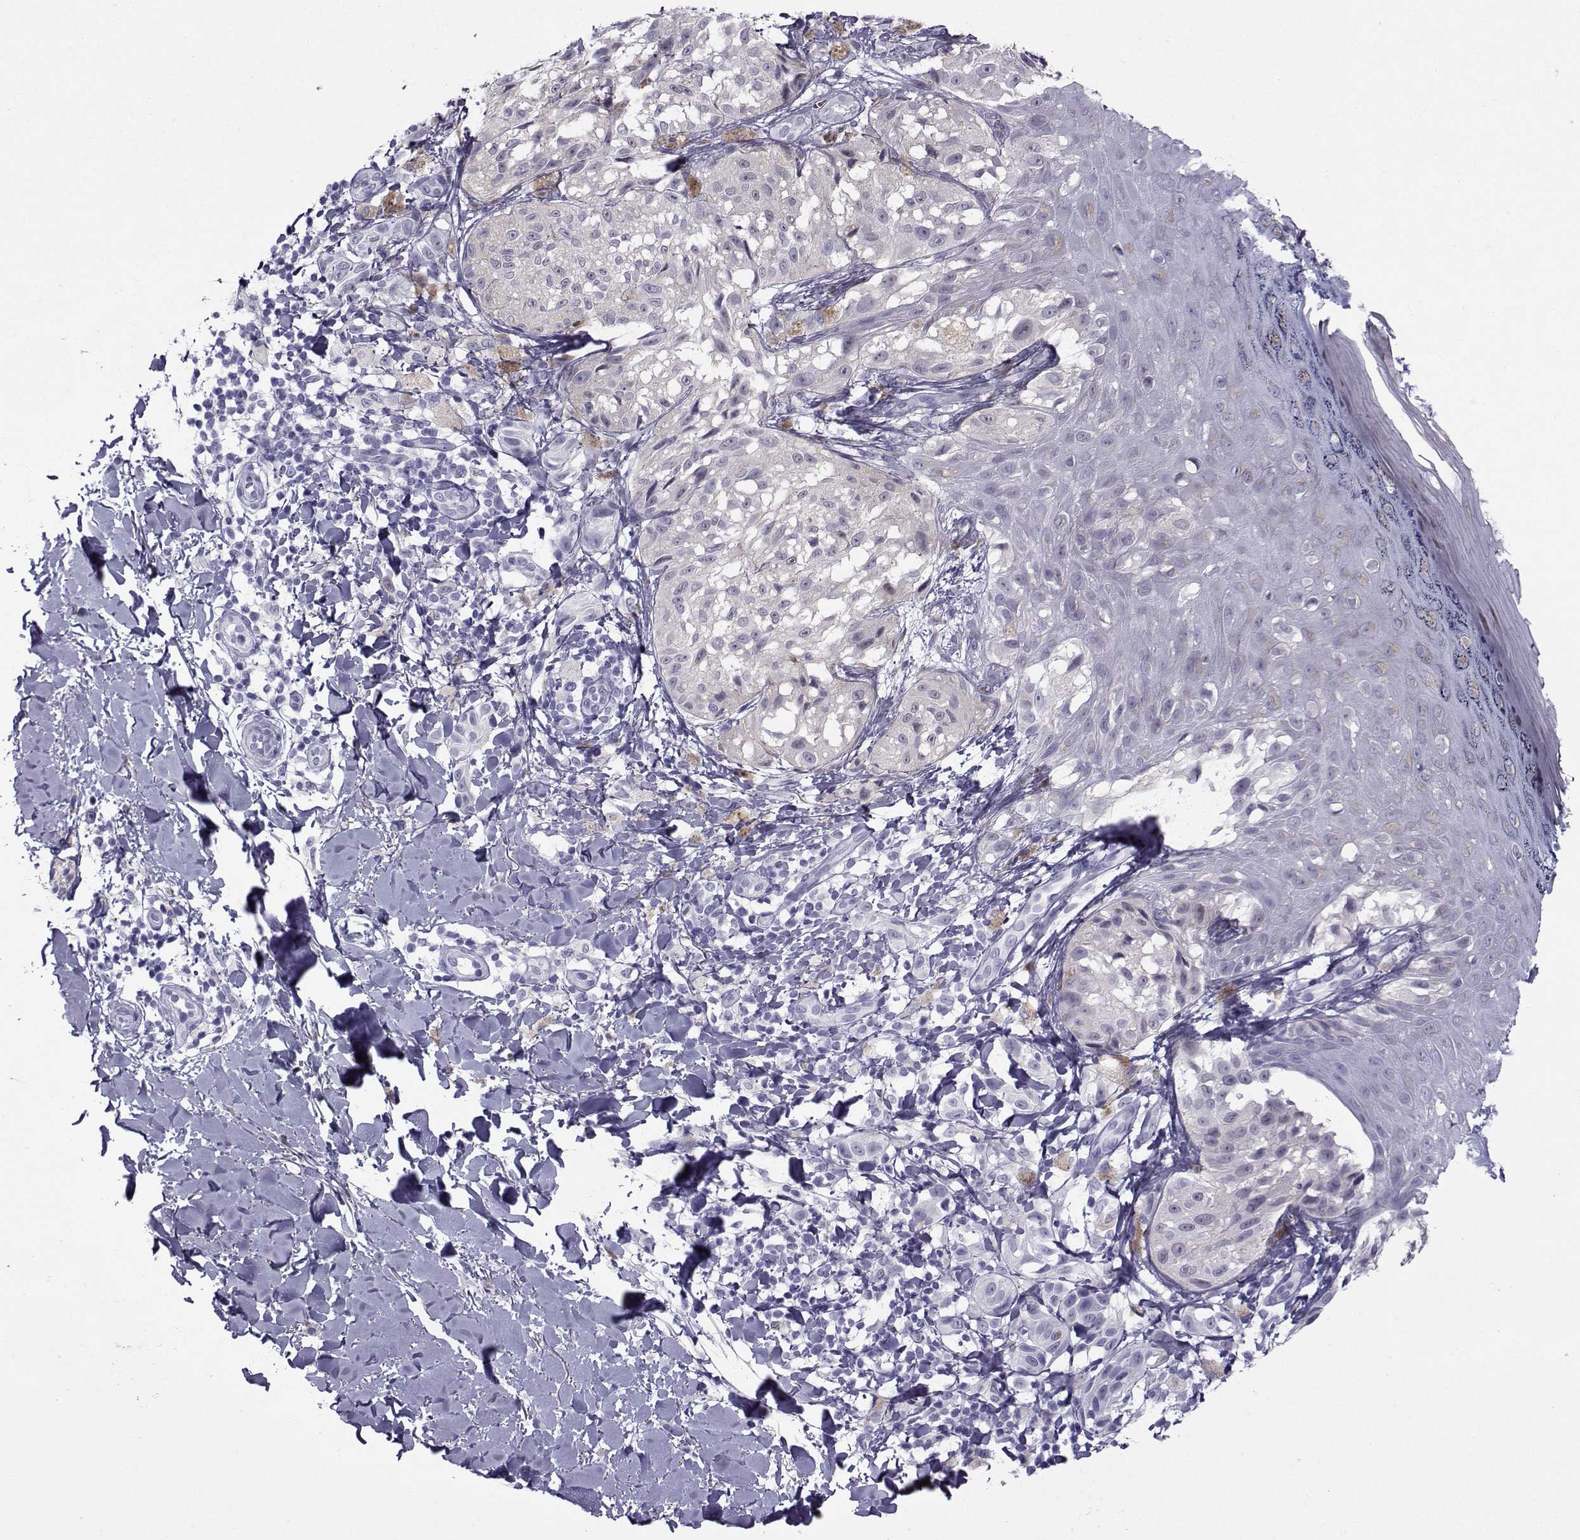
{"staining": {"intensity": "negative", "quantity": "none", "location": "none"}, "tissue": "melanoma", "cell_type": "Tumor cells", "image_type": "cancer", "snomed": [{"axis": "morphology", "description": "Malignant melanoma, NOS"}, {"axis": "topography", "description": "Skin"}], "caption": "Immunohistochemistry image of malignant melanoma stained for a protein (brown), which demonstrates no staining in tumor cells. (DAB immunohistochemistry with hematoxylin counter stain).", "gene": "CRYBB1", "patient": {"sex": "male", "age": 36}}